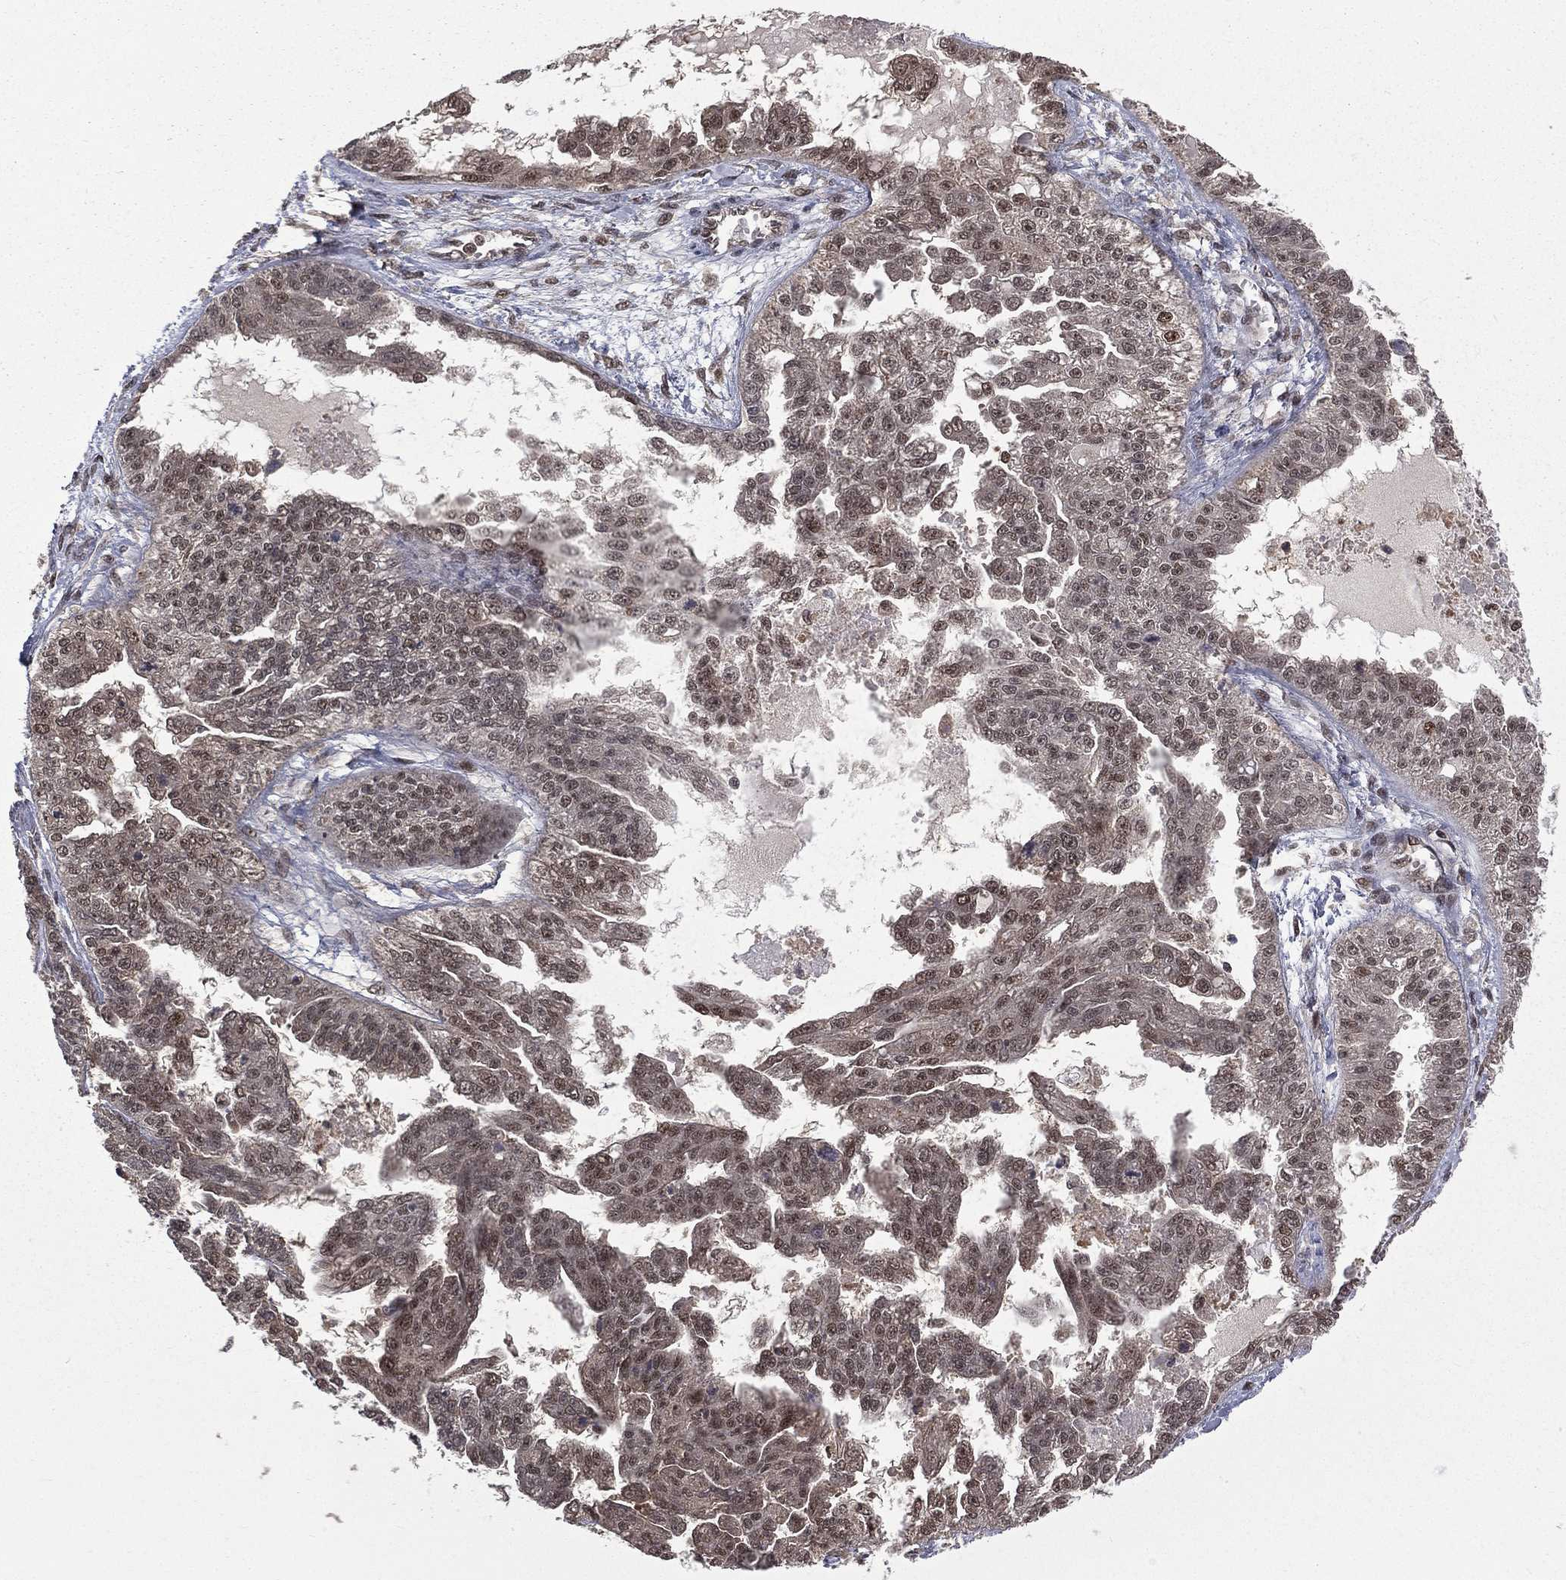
{"staining": {"intensity": "moderate", "quantity": "25%-75%", "location": "nuclear"}, "tissue": "ovarian cancer", "cell_type": "Tumor cells", "image_type": "cancer", "snomed": [{"axis": "morphology", "description": "Cystadenocarcinoma, serous, NOS"}, {"axis": "topography", "description": "Ovary"}], "caption": "Immunohistochemistry (IHC) photomicrograph of neoplastic tissue: human ovarian cancer stained using IHC reveals medium levels of moderate protein expression localized specifically in the nuclear of tumor cells, appearing as a nuclear brown color.", "gene": "JMJD6", "patient": {"sex": "female", "age": 58}}